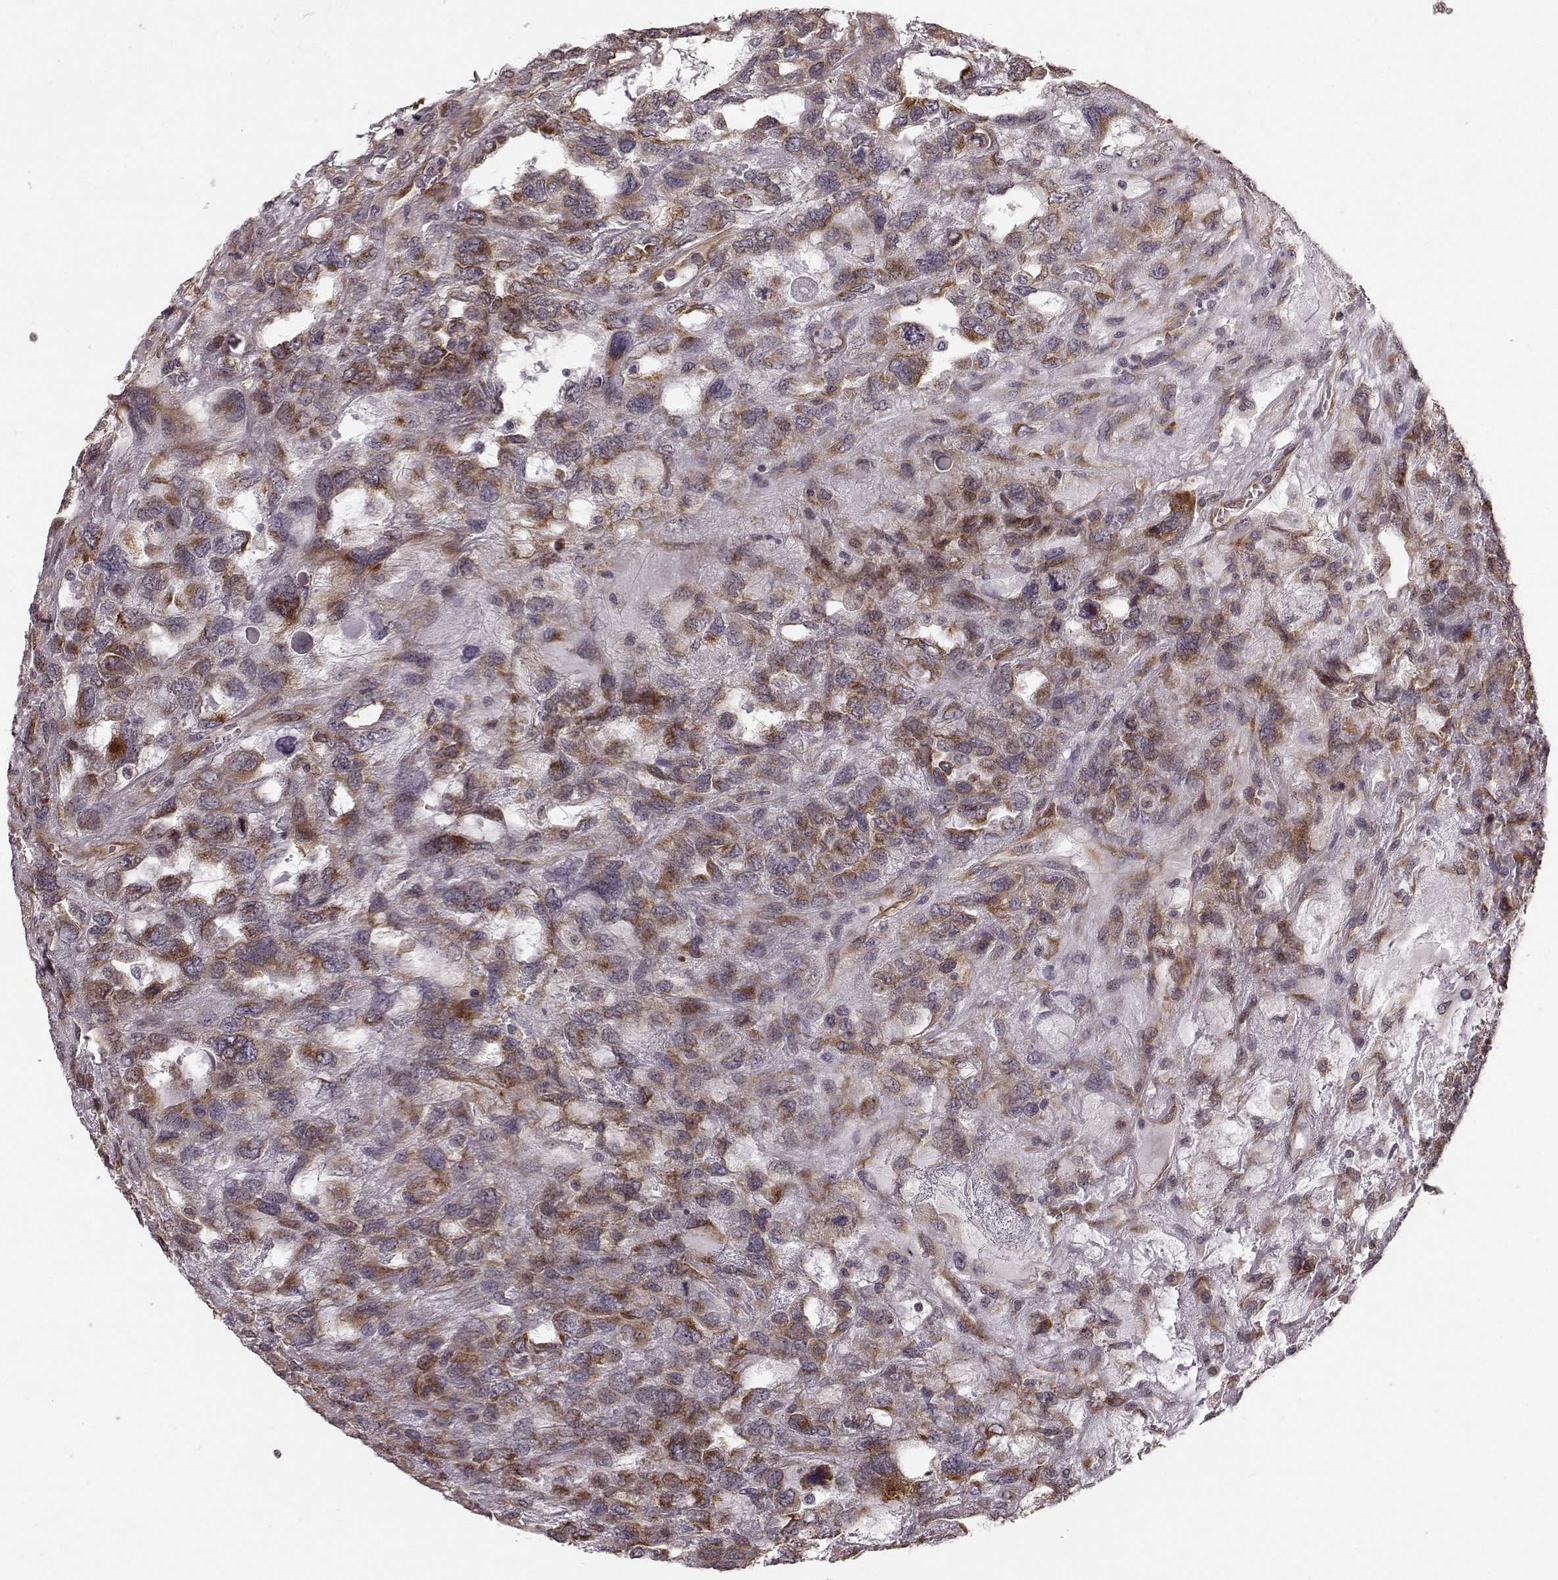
{"staining": {"intensity": "moderate", "quantity": "25%-75%", "location": "cytoplasmic/membranous"}, "tissue": "testis cancer", "cell_type": "Tumor cells", "image_type": "cancer", "snomed": [{"axis": "morphology", "description": "Seminoma, NOS"}, {"axis": "topography", "description": "Testis"}], "caption": "This image shows immunohistochemistry (IHC) staining of testis cancer, with medium moderate cytoplasmic/membranous staining in approximately 25%-75% of tumor cells.", "gene": "TMEM14A", "patient": {"sex": "male", "age": 52}}